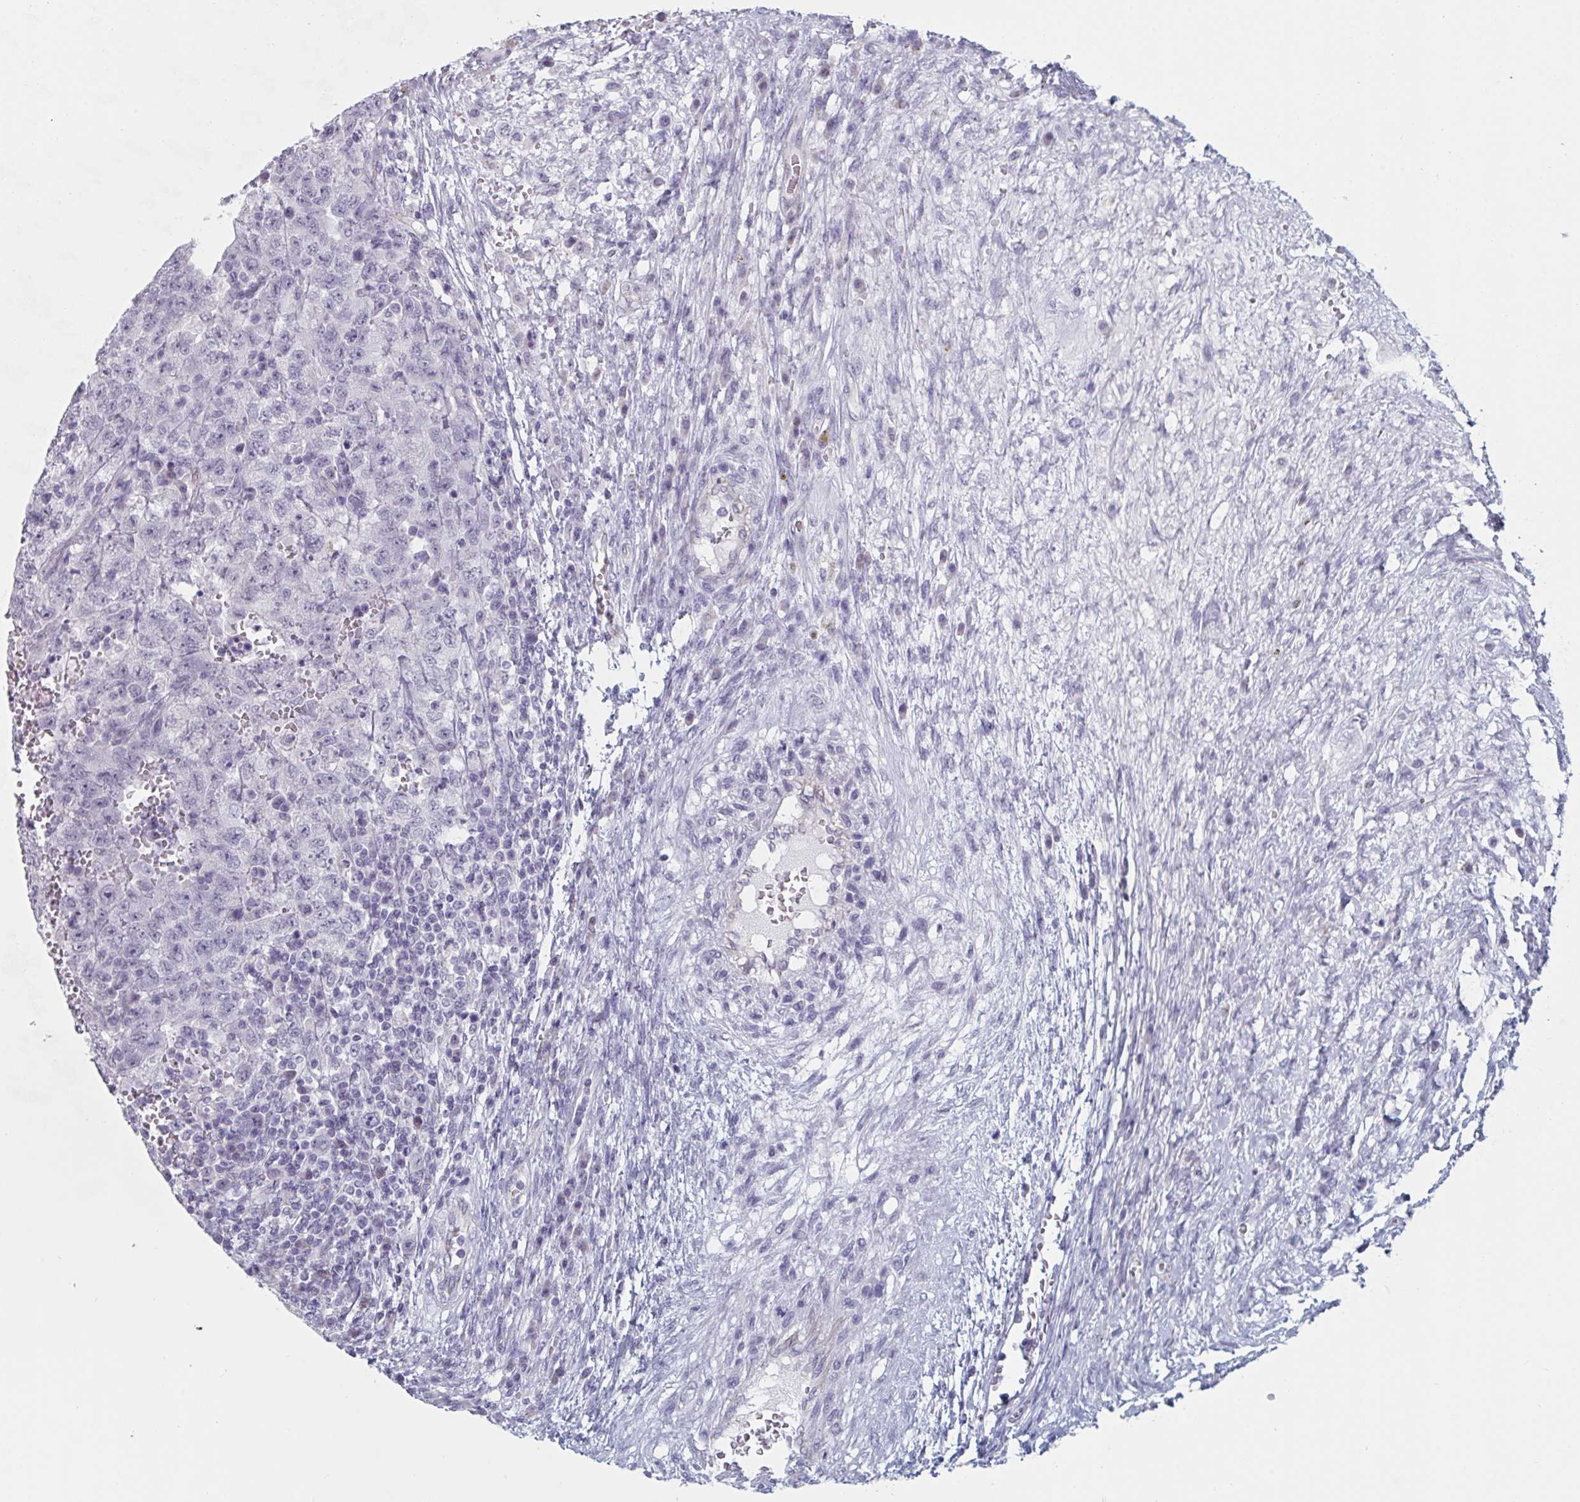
{"staining": {"intensity": "negative", "quantity": "none", "location": "none"}, "tissue": "testis cancer", "cell_type": "Tumor cells", "image_type": "cancer", "snomed": [{"axis": "morphology", "description": "Carcinoma, Embryonal, NOS"}, {"axis": "topography", "description": "Testis"}], "caption": "Testis cancer (embryonal carcinoma) was stained to show a protein in brown. There is no significant staining in tumor cells.", "gene": "FOXA1", "patient": {"sex": "male", "age": 26}}